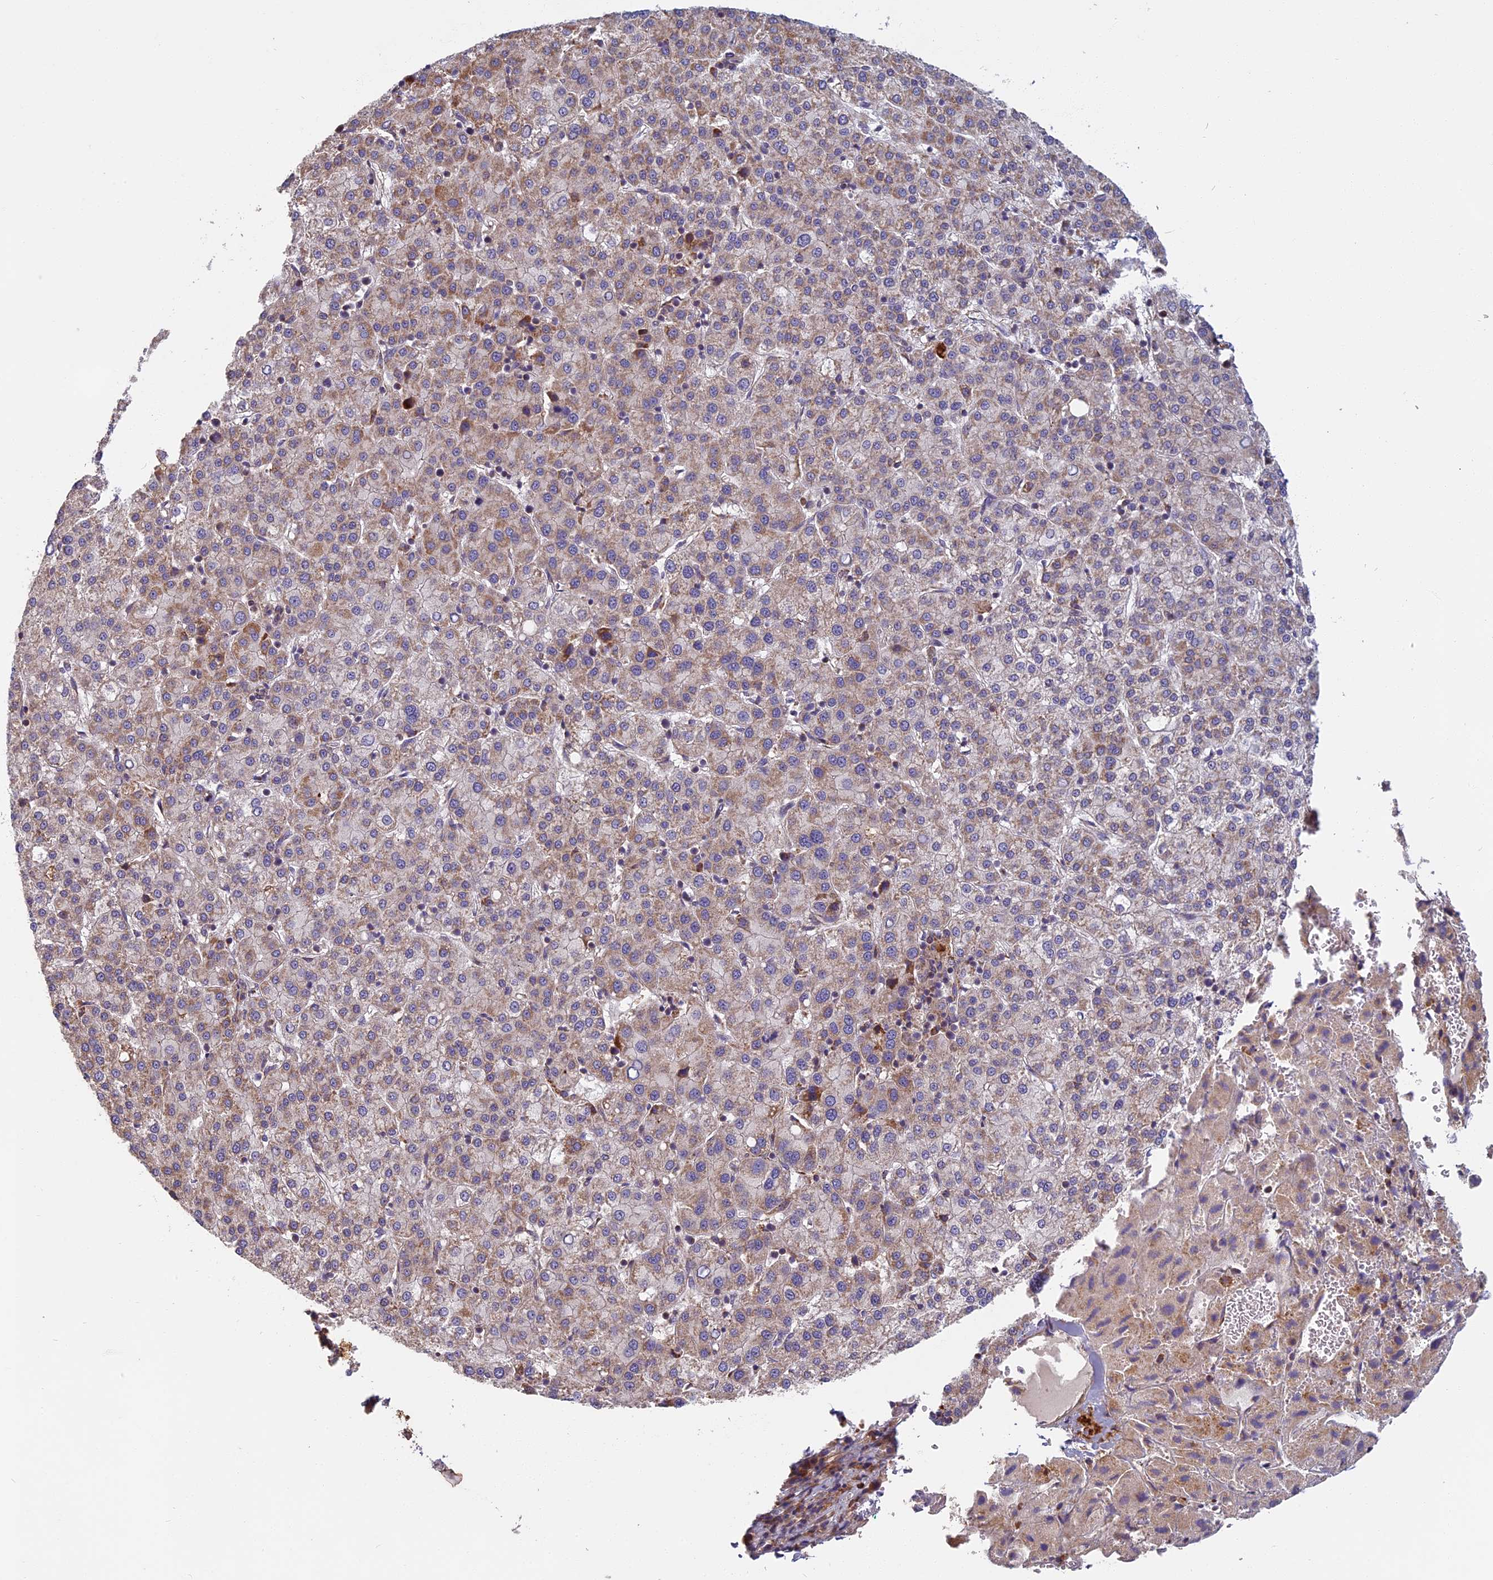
{"staining": {"intensity": "weak", "quantity": "25%-75%", "location": "cytoplasmic/membranous"}, "tissue": "liver cancer", "cell_type": "Tumor cells", "image_type": "cancer", "snomed": [{"axis": "morphology", "description": "Carcinoma, Hepatocellular, NOS"}, {"axis": "topography", "description": "Liver"}], "caption": "DAB immunohistochemical staining of liver cancer exhibits weak cytoplasmic/membranous protein expression in approximately 25%-75% of tumor cells. (Brightfield microscopy of DAB IHC at high magnification).", "gene": "EDAR", "patient": {"sex": "female", "age": 58}}